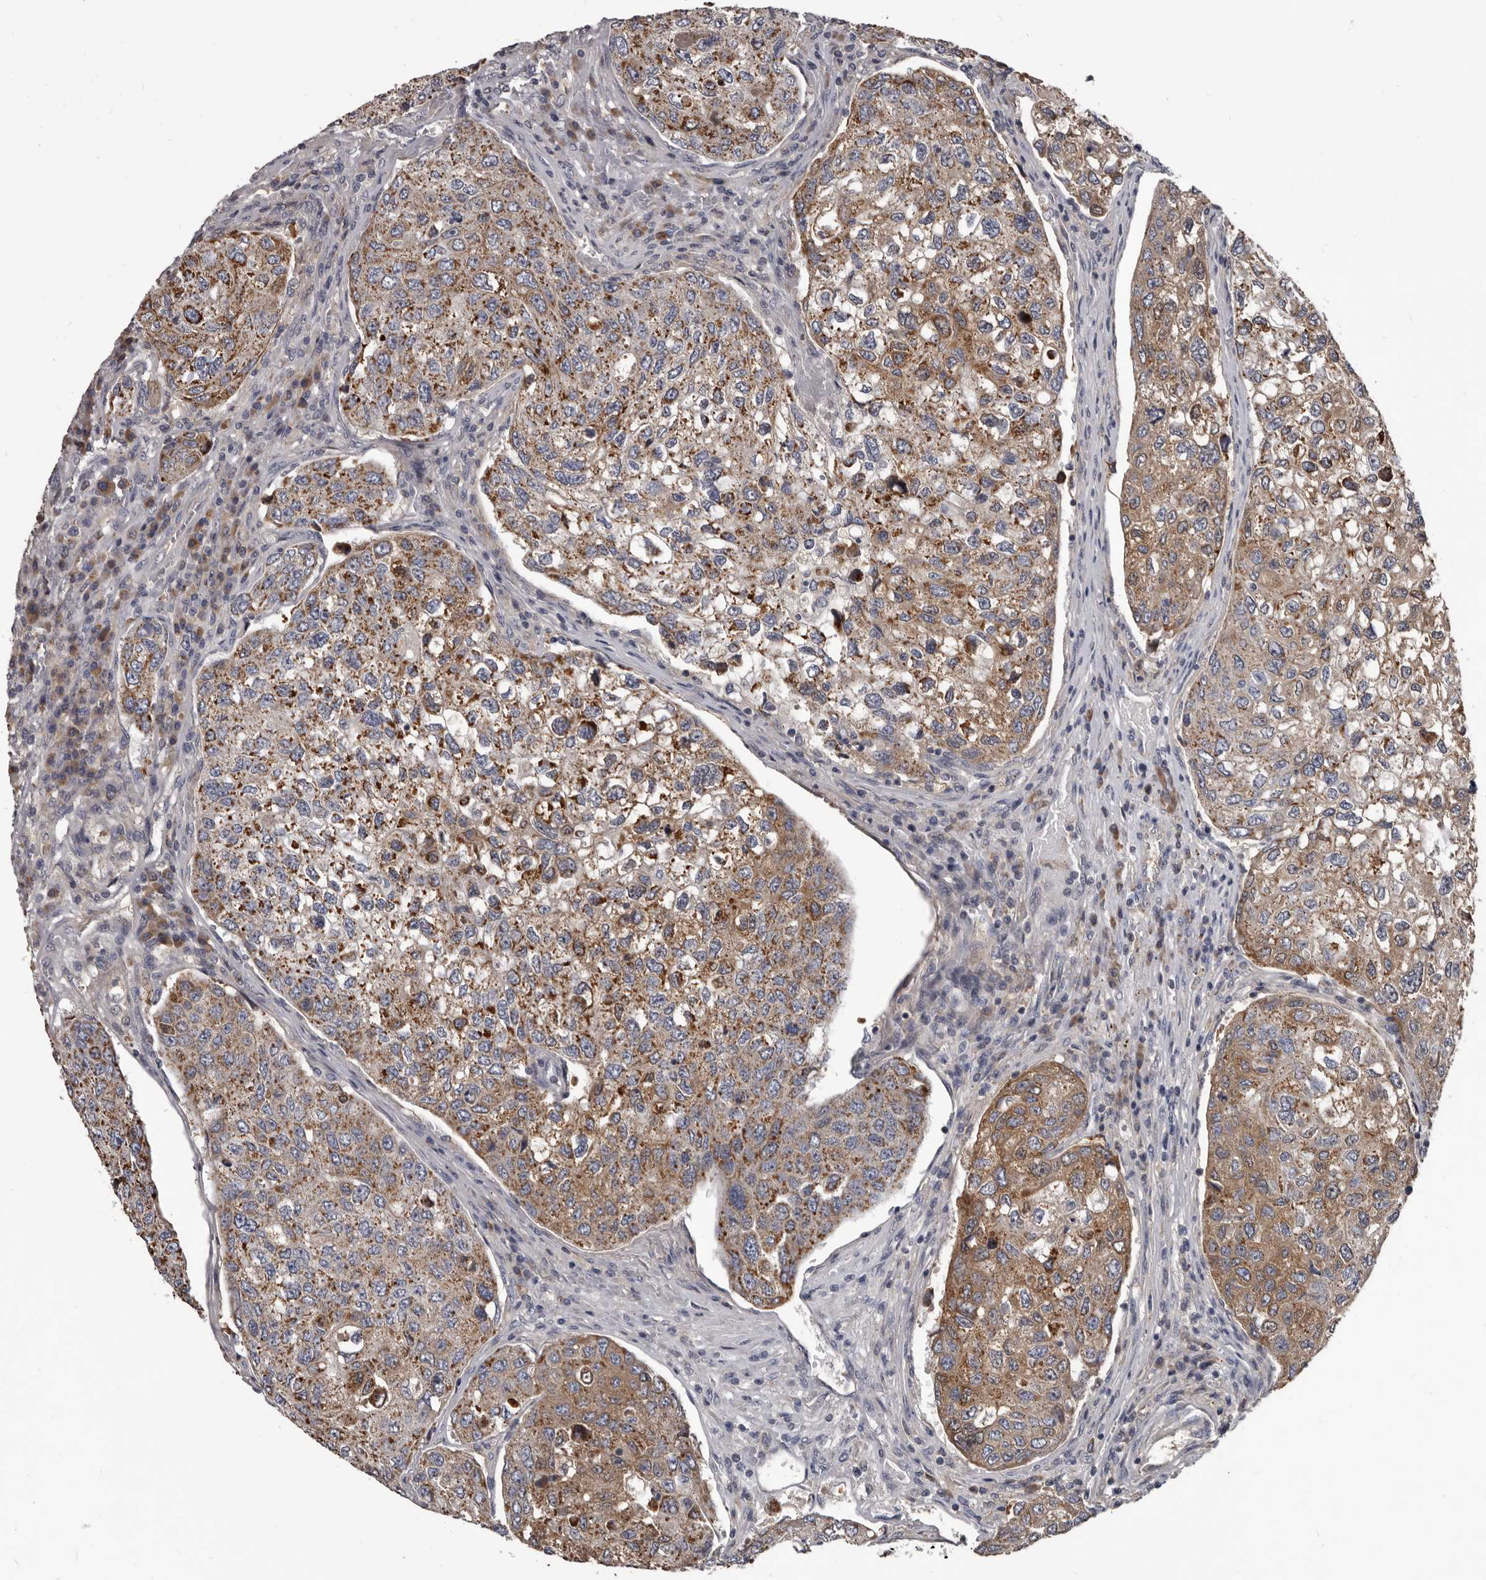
{"staining": {"intensity": "moderate", "quantity": ">75%", "location": "cytoplasmic/membranous"}, "tissue": "urothelial cancer", "cell_type": "Tumor cells", "image_type": "cancer", "snomed": [{"axis": "morphology", "description": "Urothelial carcinoma, High grade"}, {"axis": "topography", "description": "Lymph node"}, {"axis": "topography", "description": "Urinary bladder"}], "caption": "Protein staining of urothelial cancer tissue exhibits moderate cytoplasmic/membranous expression in approximately >75% of tumor cells.", "gene": "ALDH5A1", "patient": {"sex": "male", "age": 51}}